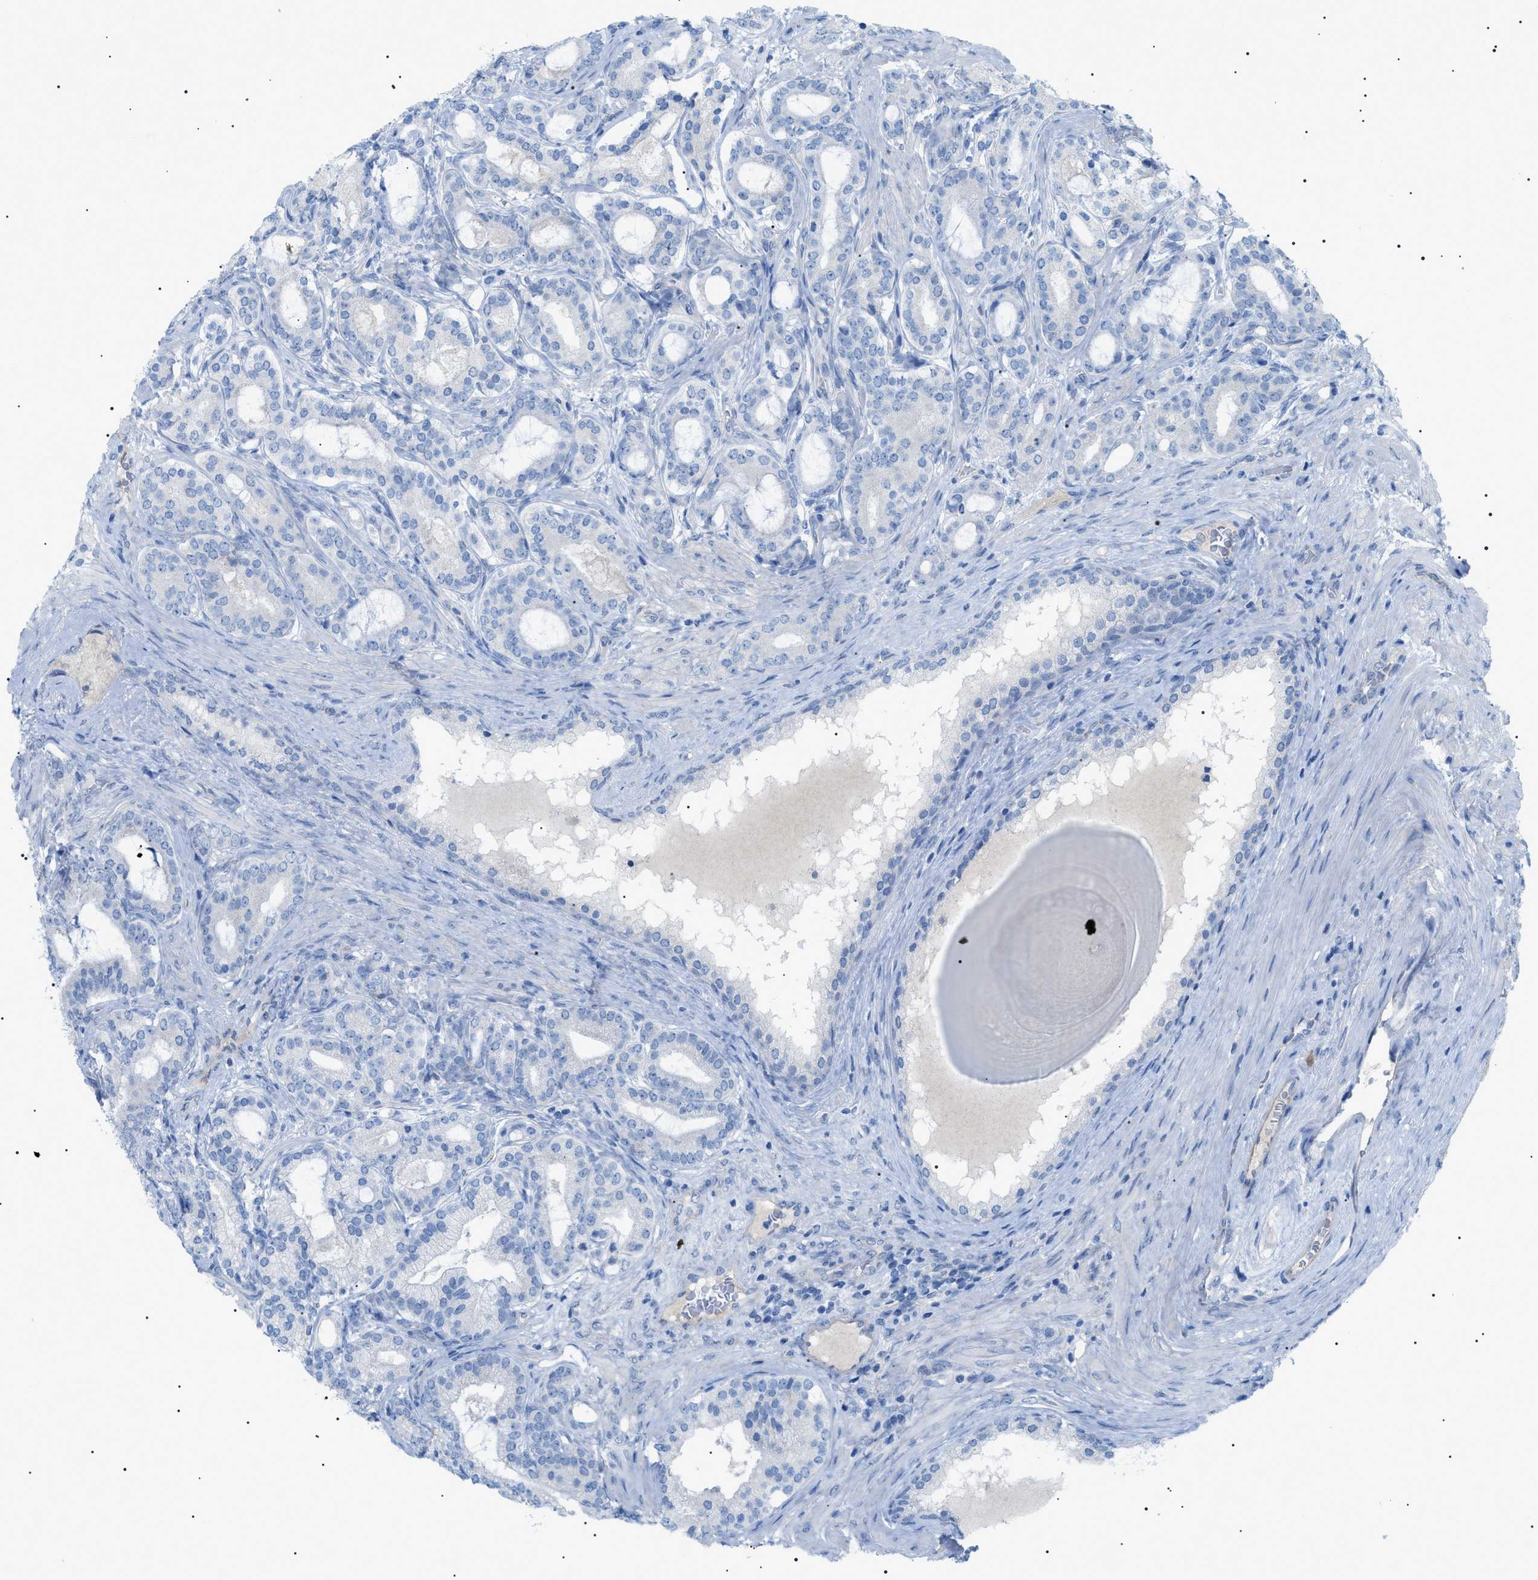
{"staining": {"intensity": "negative", "quantity": "none", "location": "none"}, "tissue": "prostate cancer", "cell_type": "Tumor cells", "image_type": "cancer", "snomed": [{"axis": "morphology", "description": "Adenocarcinoma, High grade"}, {"axis": "topography", "description": "Prostate"}], "caption": "IHC of prostate cancer displays no expression in tumor cells. The staining is performed using DAB (3,3'-diaminobenzidine) brown chromogen with nuclei counter-stained in using hematoxylin.", "gene": "ADAMTS1", "patient": {"sex": "male", "age": 60}}